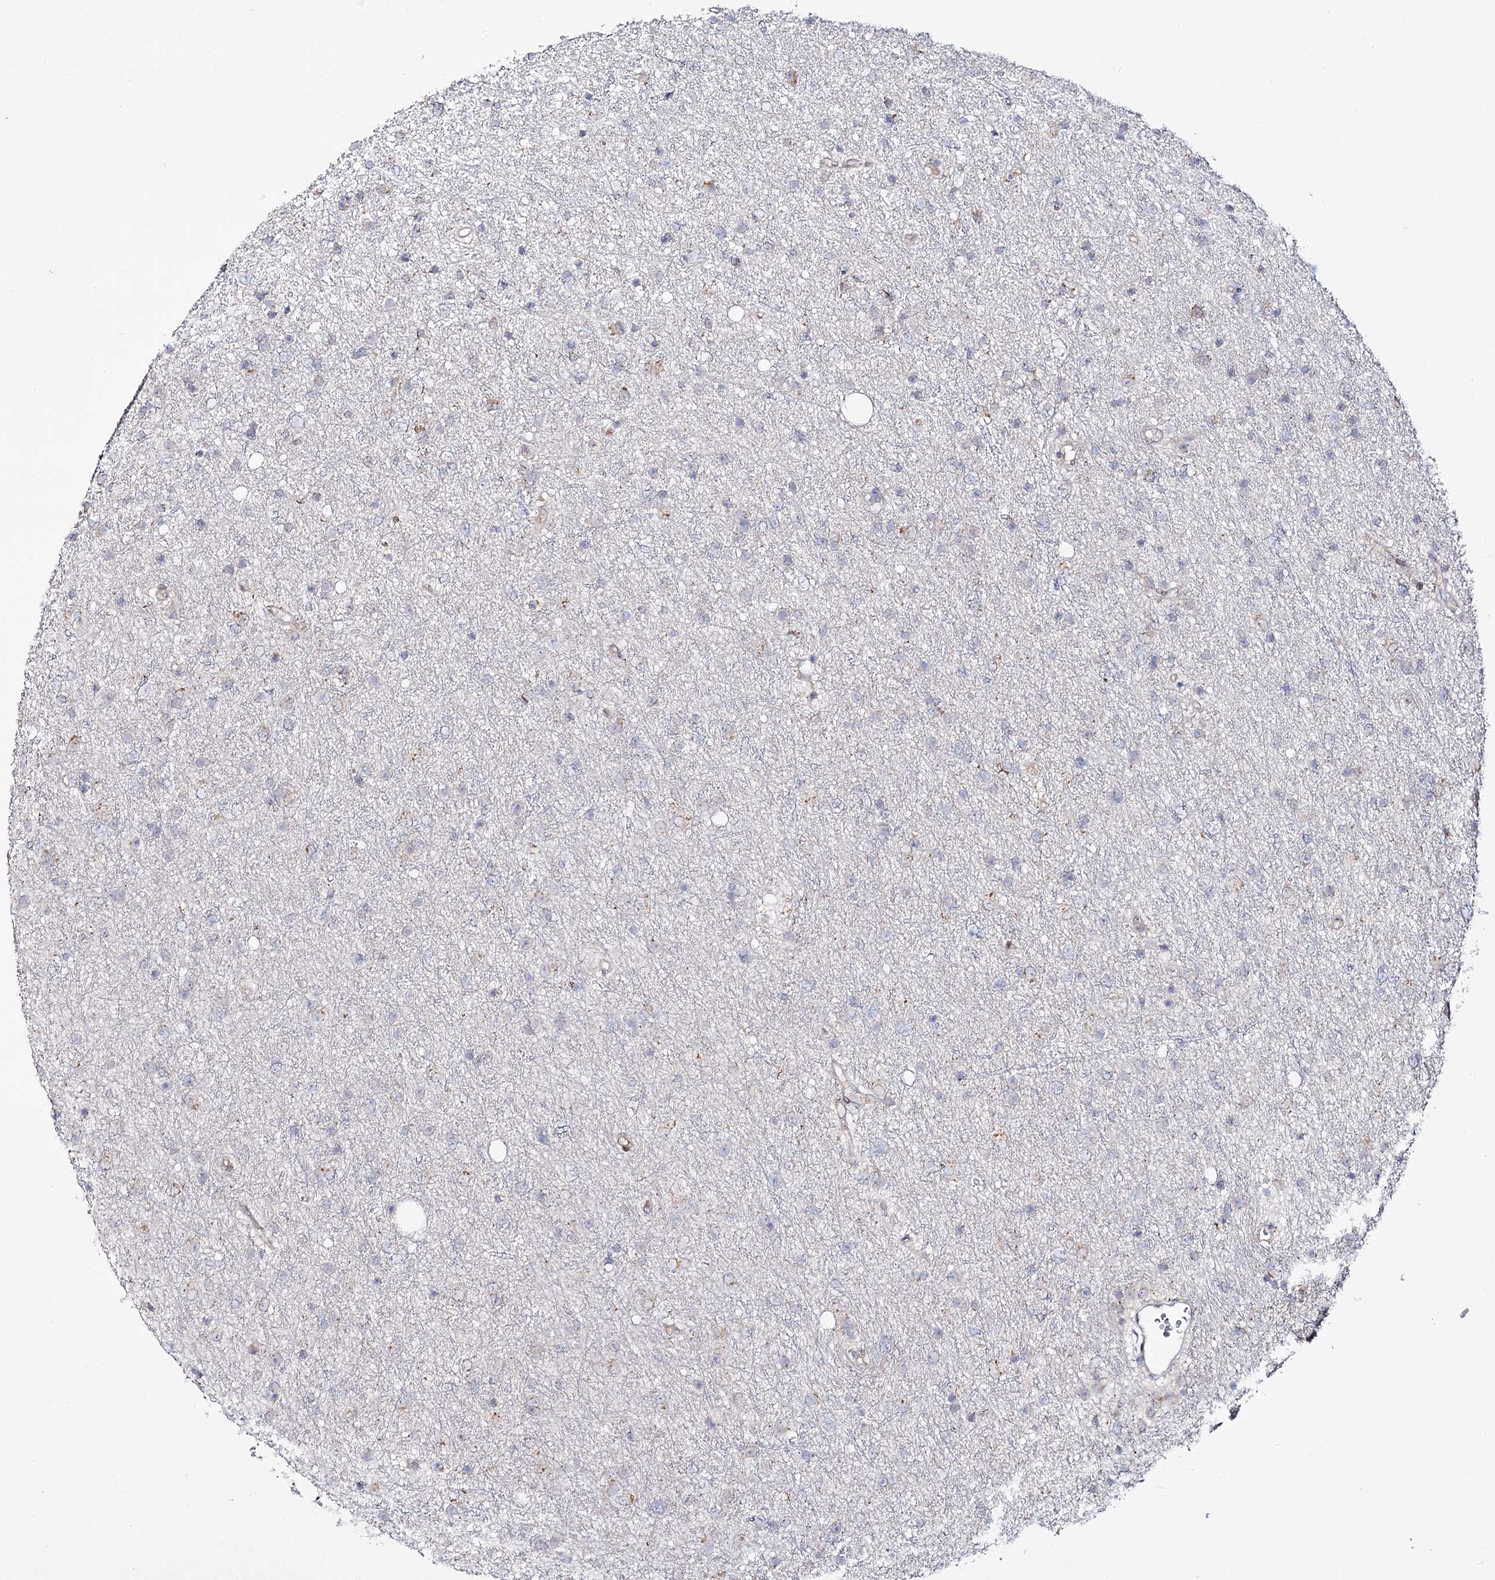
{"staining": {"intensity": "negative", "quantity": "none", "location": "none"}, "tissue": "glioma", "cell_type": "Tumor cells", "image_type": "cancer", "snomed": [{"axis": "morphology", "description": "Glioma, malignant, Low grade"}, {"axis": "topography", "description": "Cerebral cortex"}], "caption": "Tumor cells are negative for protein expression in human glioma.", "gene": "C11orf80", "patient": {"sex": "female", "age": 39}}